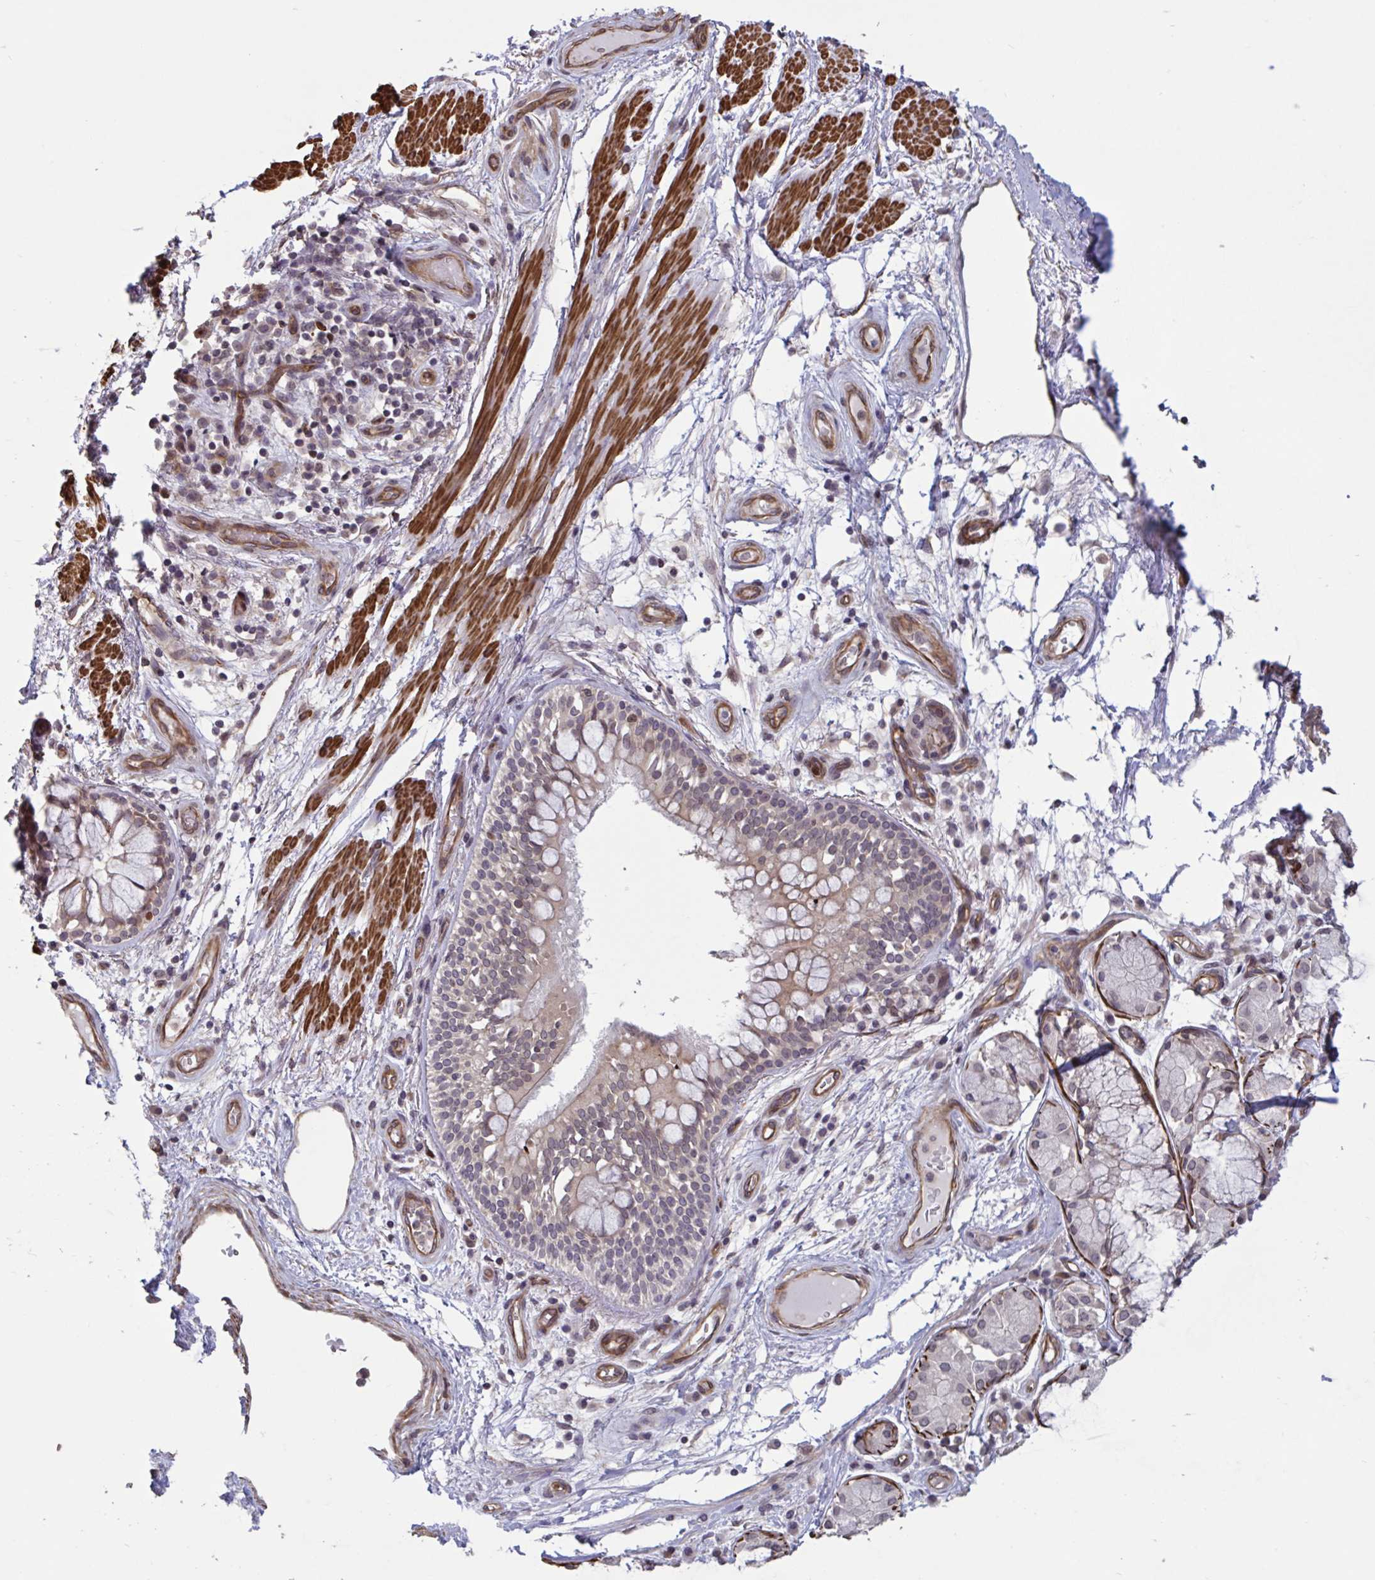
{"staining": {"intensity": "negative", "quantity": "none", "location": "none"}, "tissue": "adipose tissue", "cell_type": "Adipocytes", "image_type": "normal", "snomed": [{"axis": "morphology", "description": "Normal tissue, NOS"}, {"axis": "topography", "description": "Cartilage tissue"}, {"axis": "topography", "description": "Bronchus"}], "caption": "DAB (3,3'-diaminobenzidine) immunohistochemical staining of unremarkable human adipose tissue demonstrates no significant staining in adipocytes.", "gene": "IPO5", "patient": {"sex": "male", "age": 64}}